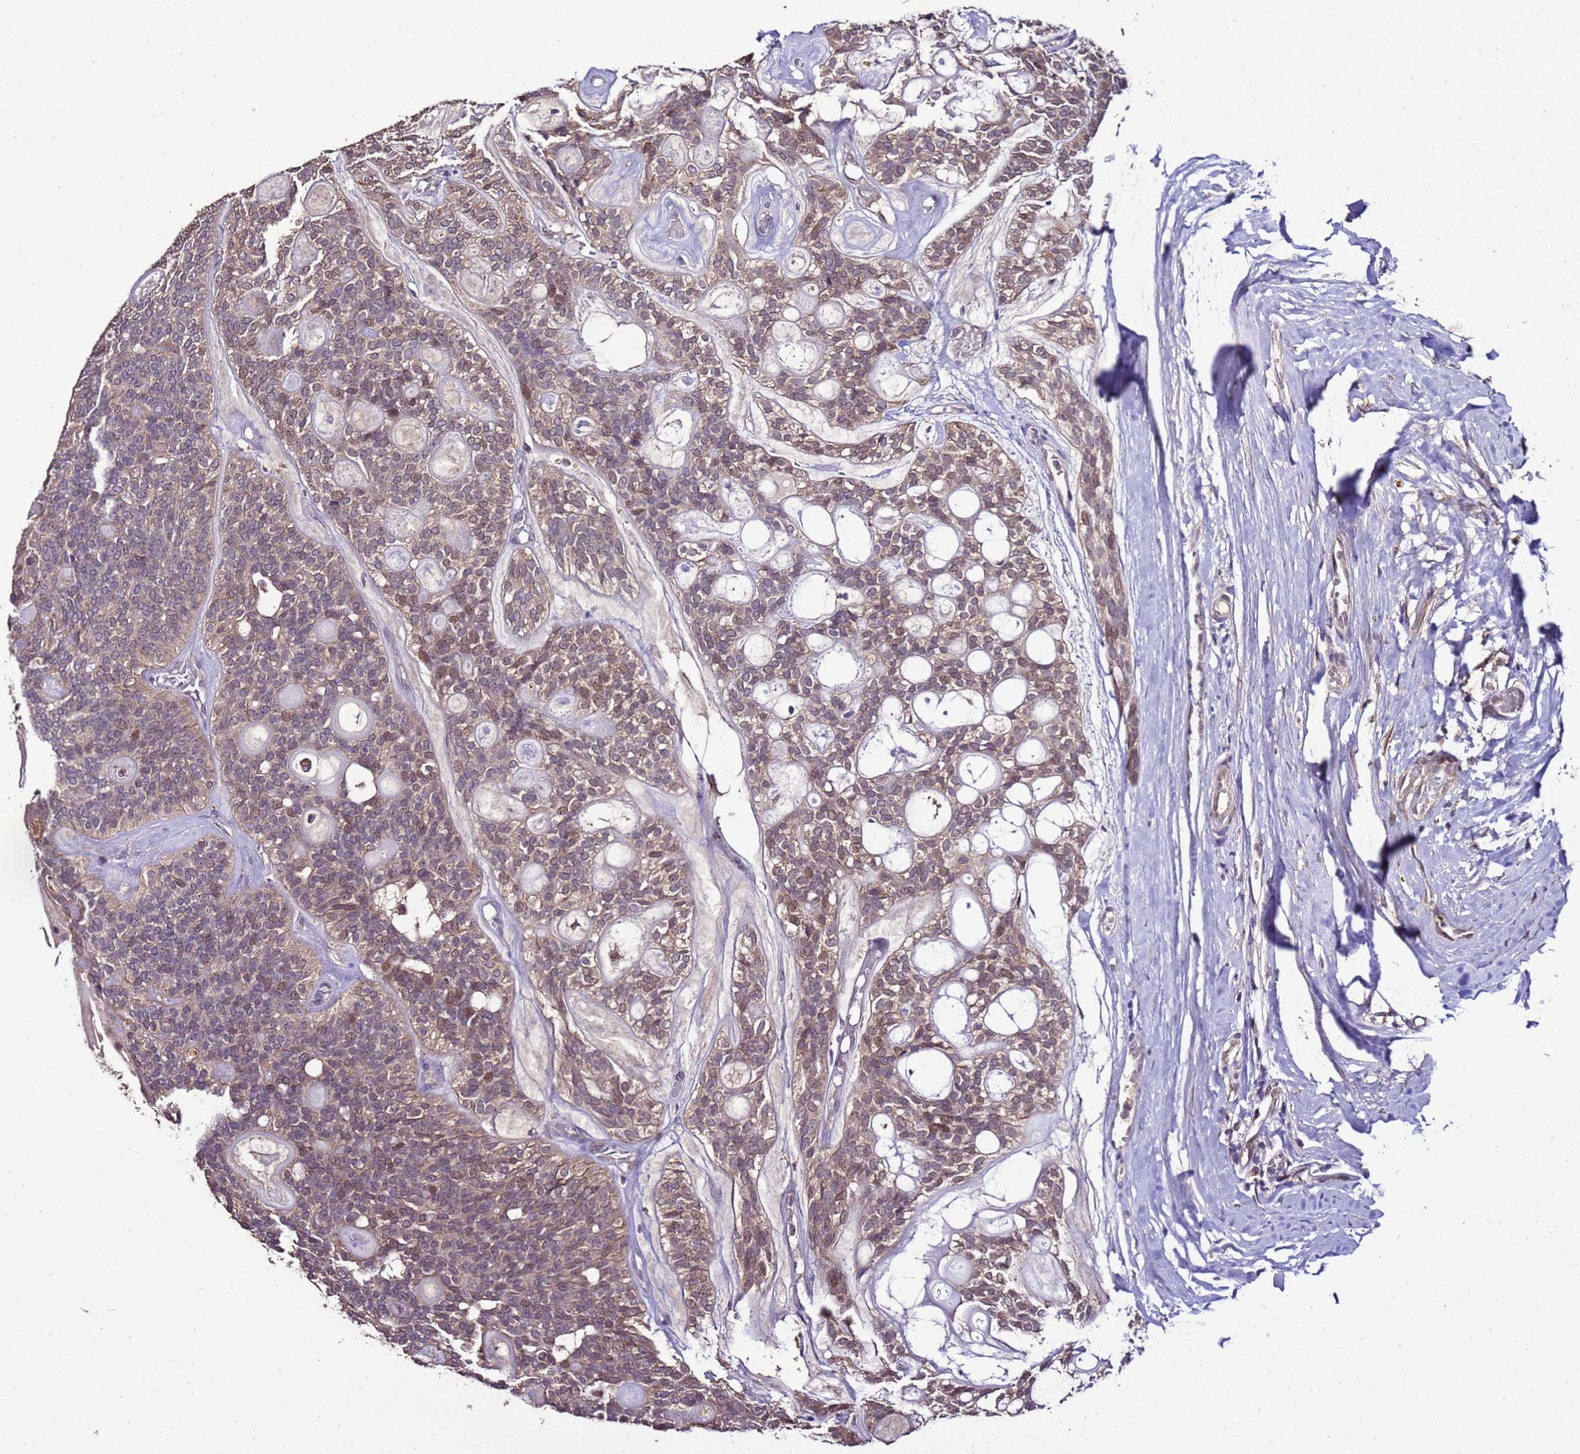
{"staining": {"intensity": "moderate", "quantity": "<25%", "location": "cytoplasmic/membranous,nuclear"}, "tissue": "head and neck cancer", "cell_type": "Tumor cells", "image_type": "cancer", "snomed": [{"axis": "morphology", "description": "Adenocarcinoma, NOS"}, {"axis": "topography", "description": "Head-Neck"}], "caption": "IHC micrograph of human head and neck adenocarcinoma stained for a protein (brown), which shows low levels of moderate cytoplasmic/membranous and nuclear positivity in about <25% of tumor cells.", "gene": "ZNF329", "patient": {"sex": "male", "age": 66}}